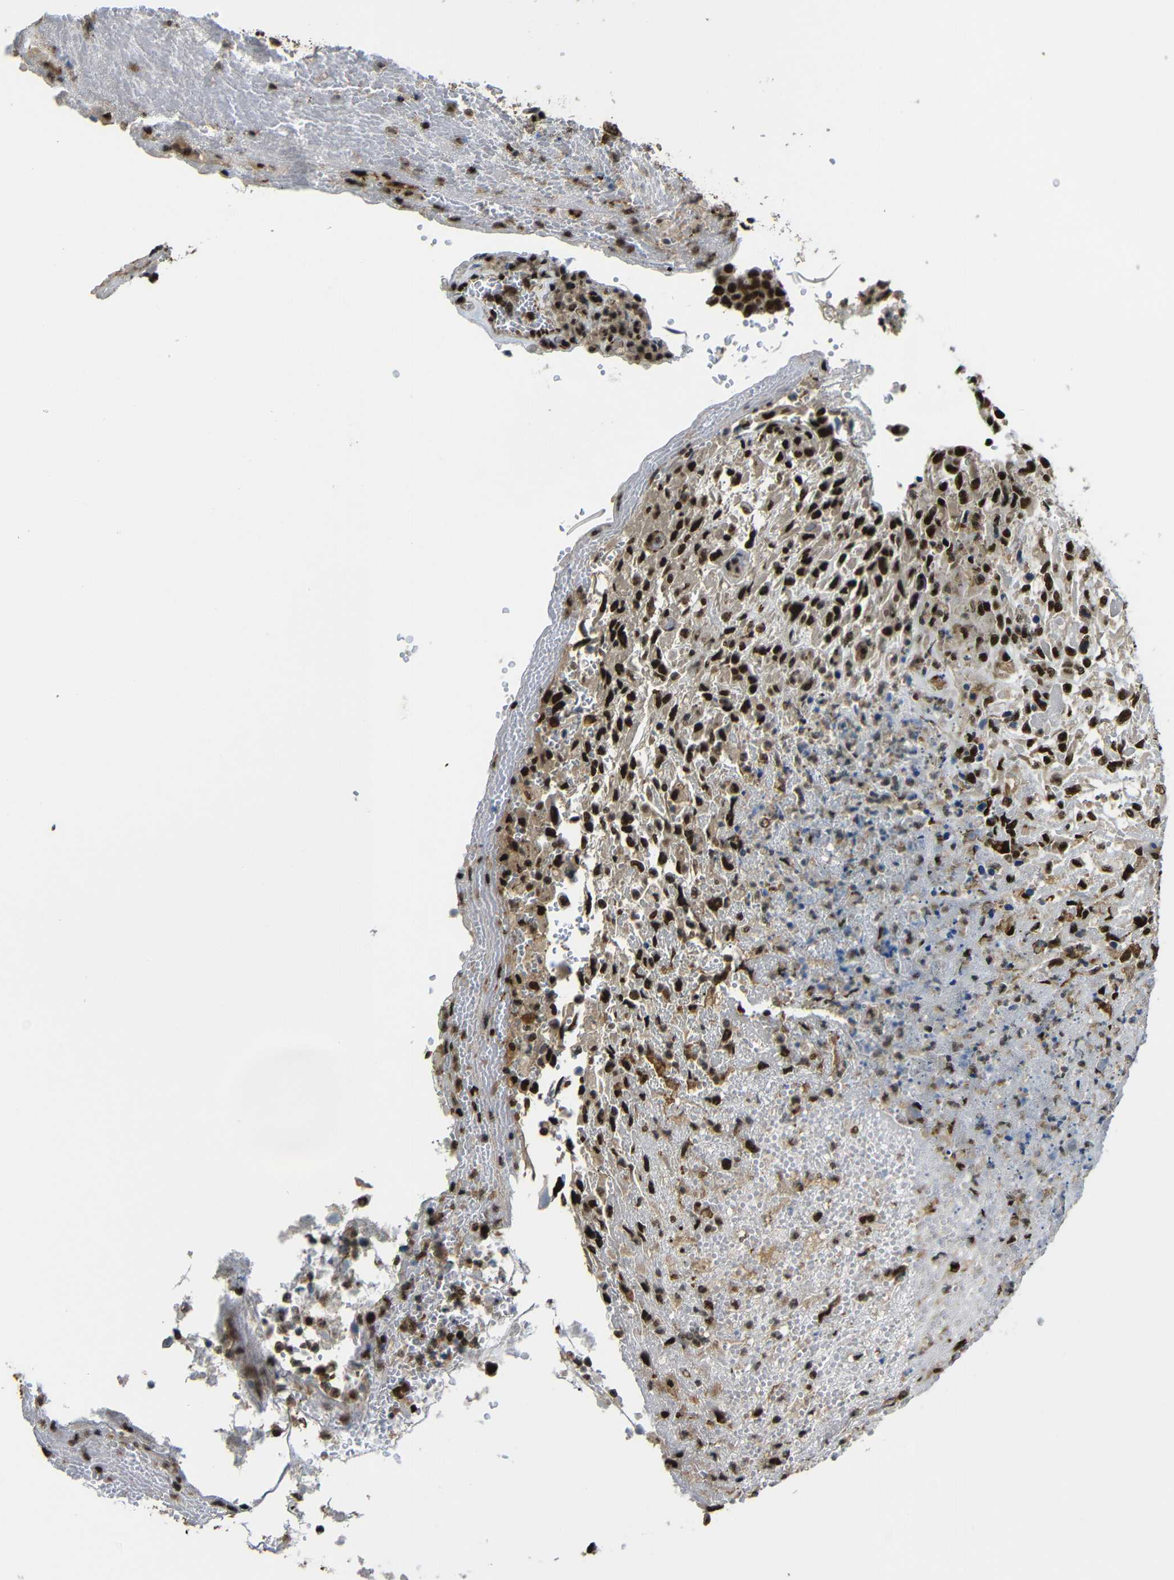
{"staining": {"intensity": "strong", "quantity": ">75%", "location": "nuclear"}, "tissue": "urothelial cancer", "cell_type": "Tumor cells", "image_type": "cancer", "snomed": [{"axis": "morphology", "description": "Urothelial carcinoma, High grade"}, {"axis": "topography", "description": "Urinary bladder"}], "caption": "Protein staining displays strong nuclear staining in about >75% of tumor cells in urothelial cancer.", "gene": "TCF7L2", "patient": {"sex": "male", "age": 66}}